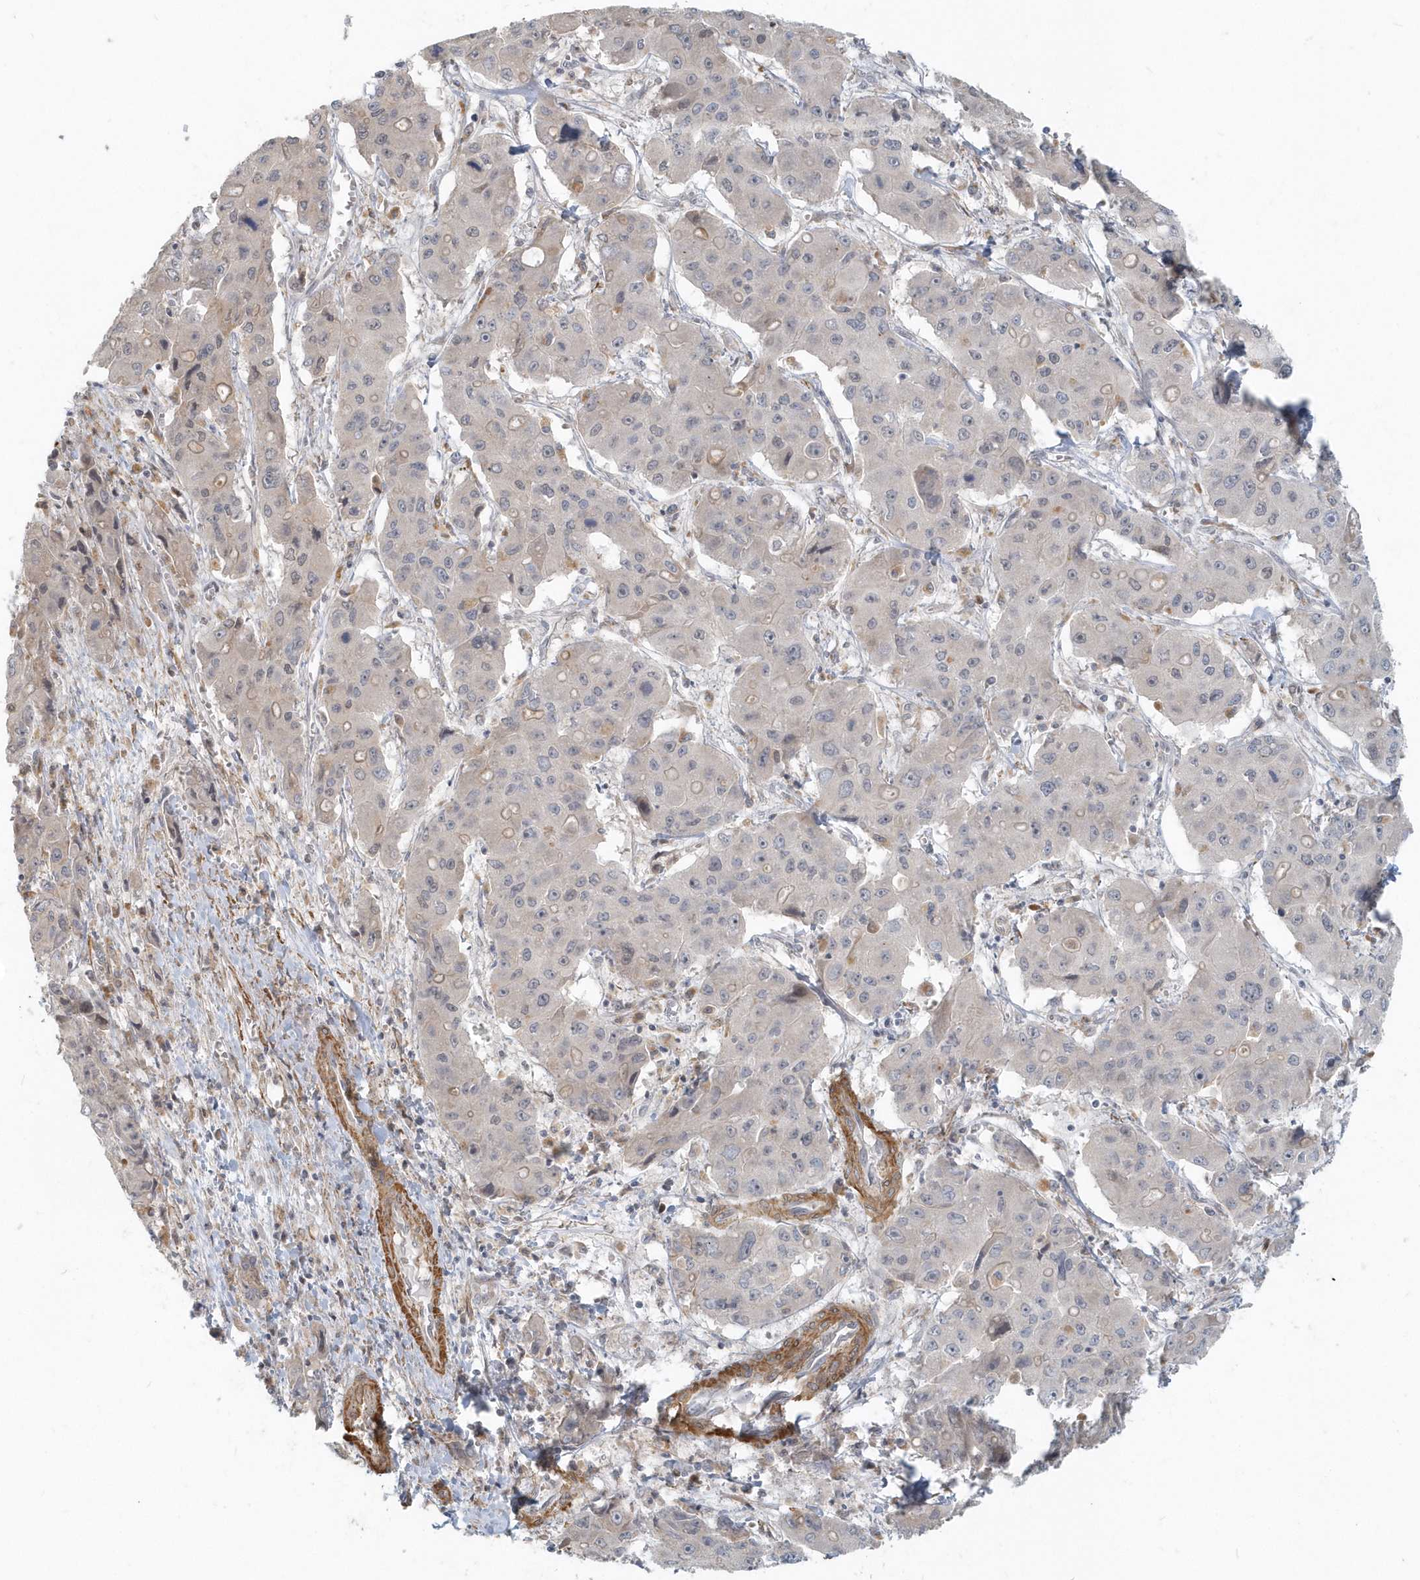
{"staining": {"intensity": "negative", "quantity": "none", "location": "none"}, "tissue": "liver cancer", "cell_type": "Tumor cells", "image_type": "cancer", "snomed": [{"axis": "morphology", "description": "Cholangiocarcinoma"}, {"axis": "topography", "description": "Liver"}], "caption": "Immunohistochemistry photomicrograph of human liver cholangiocarcinoma stained for a protein (brown), which shows no staining in tumor cells. The staining is performed using DAB (3,3'-diaminobenzidine) brown chromogen with nuclei counter-stained in using hematoxylin.", "gene": "NAPB", "patient": {"sex": "male", "age": 67}}